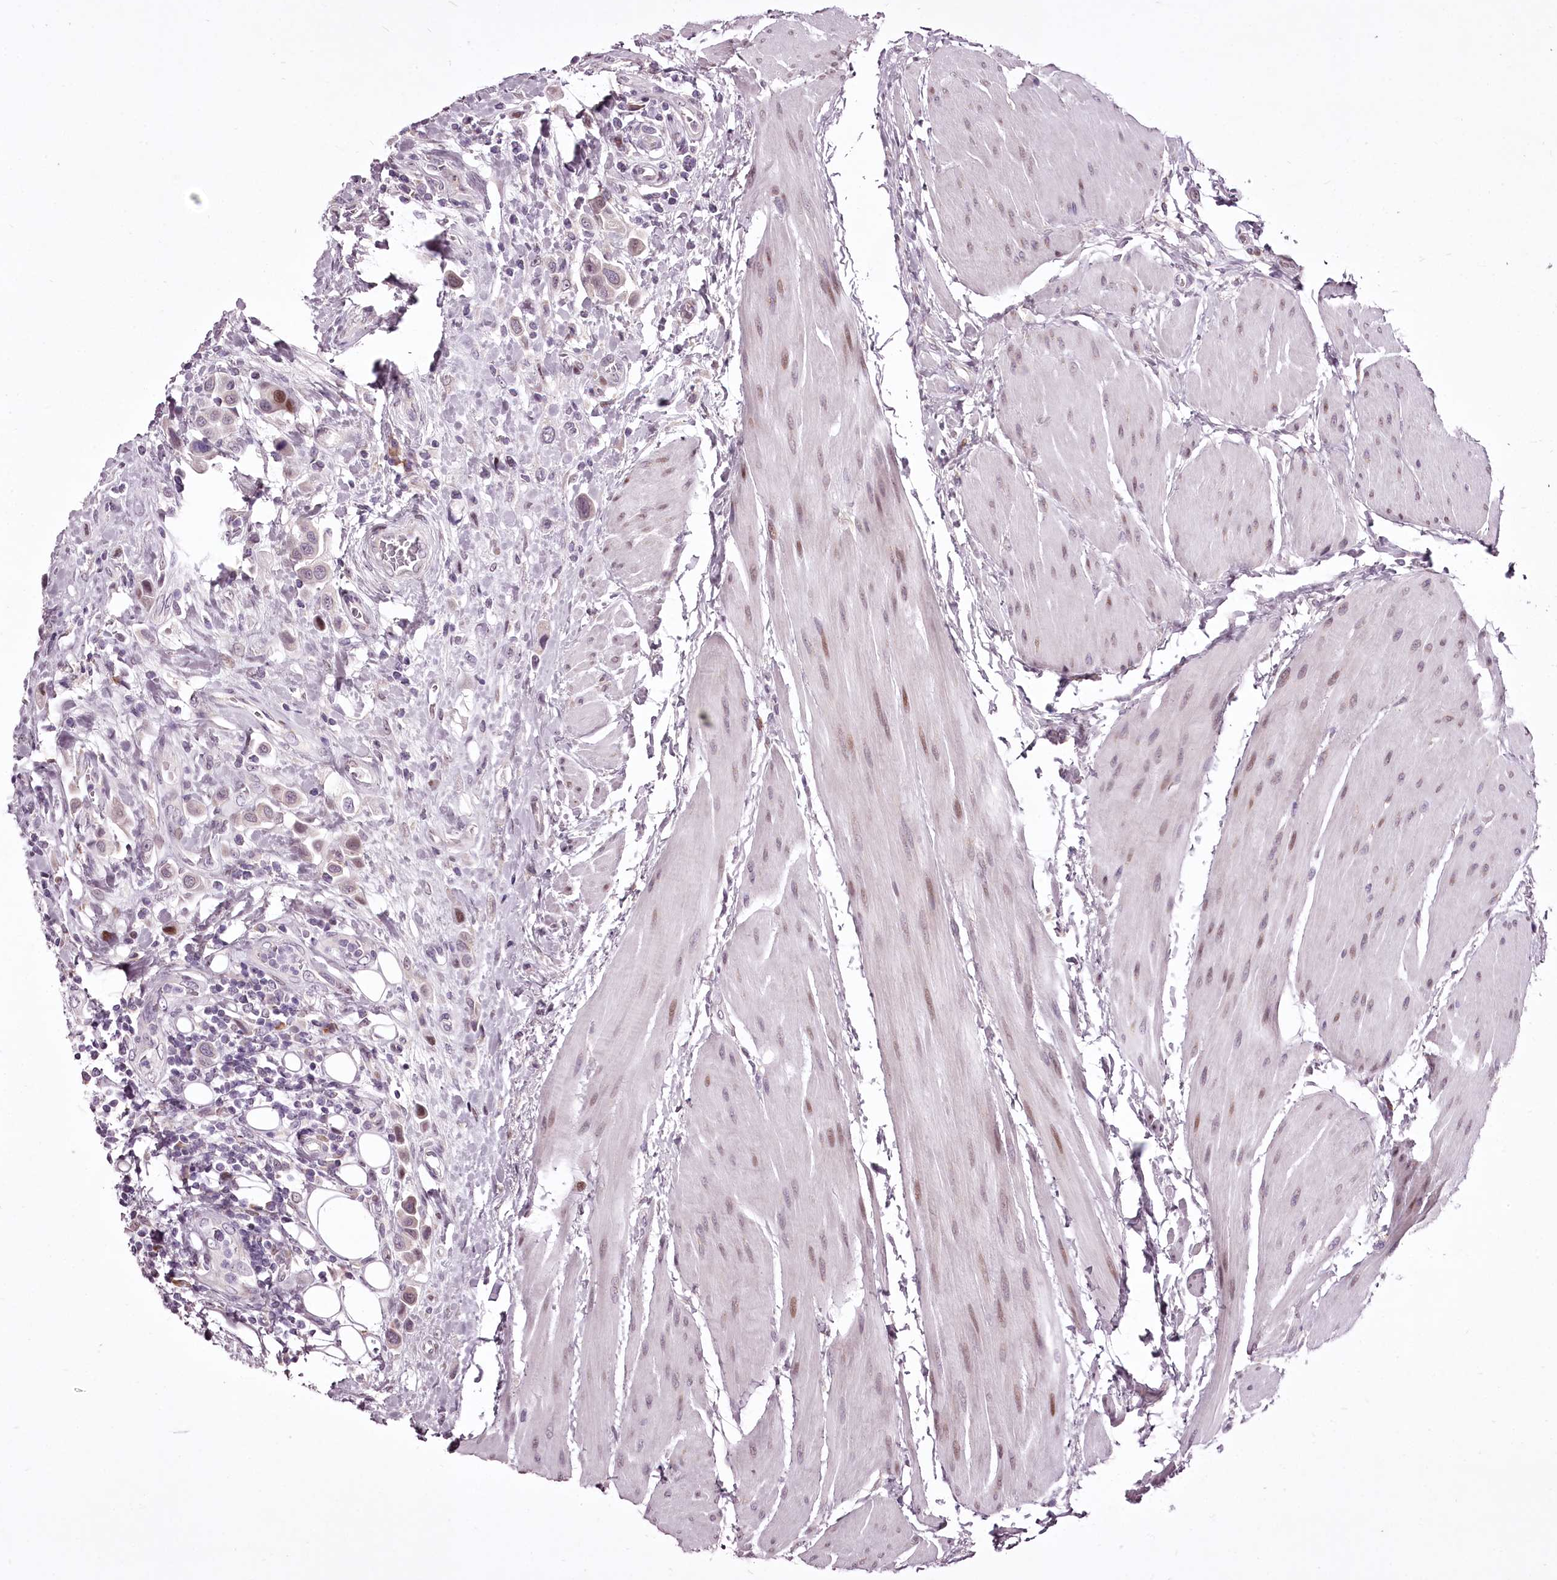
{"staining": {"intensity": "moderate", "quantity": "<25%", "location": "nuclear"}, "tissue": "urothelial cancer", "cell_type": "Tumor cells", "image_type": "cancer", "snomed": [{"axis": "morphology", "description": "Urothelial carcinoma, High grade"}, {"axis": "topography", "description": "Urinary bladder"}], "caption": "An image of high-grade urothelial carcinoma stained for a protein displays moderate nuclear brown staining in tumor cells.", "gene": "C1orf56", "patient": {"sex": "male", "age": 50}}